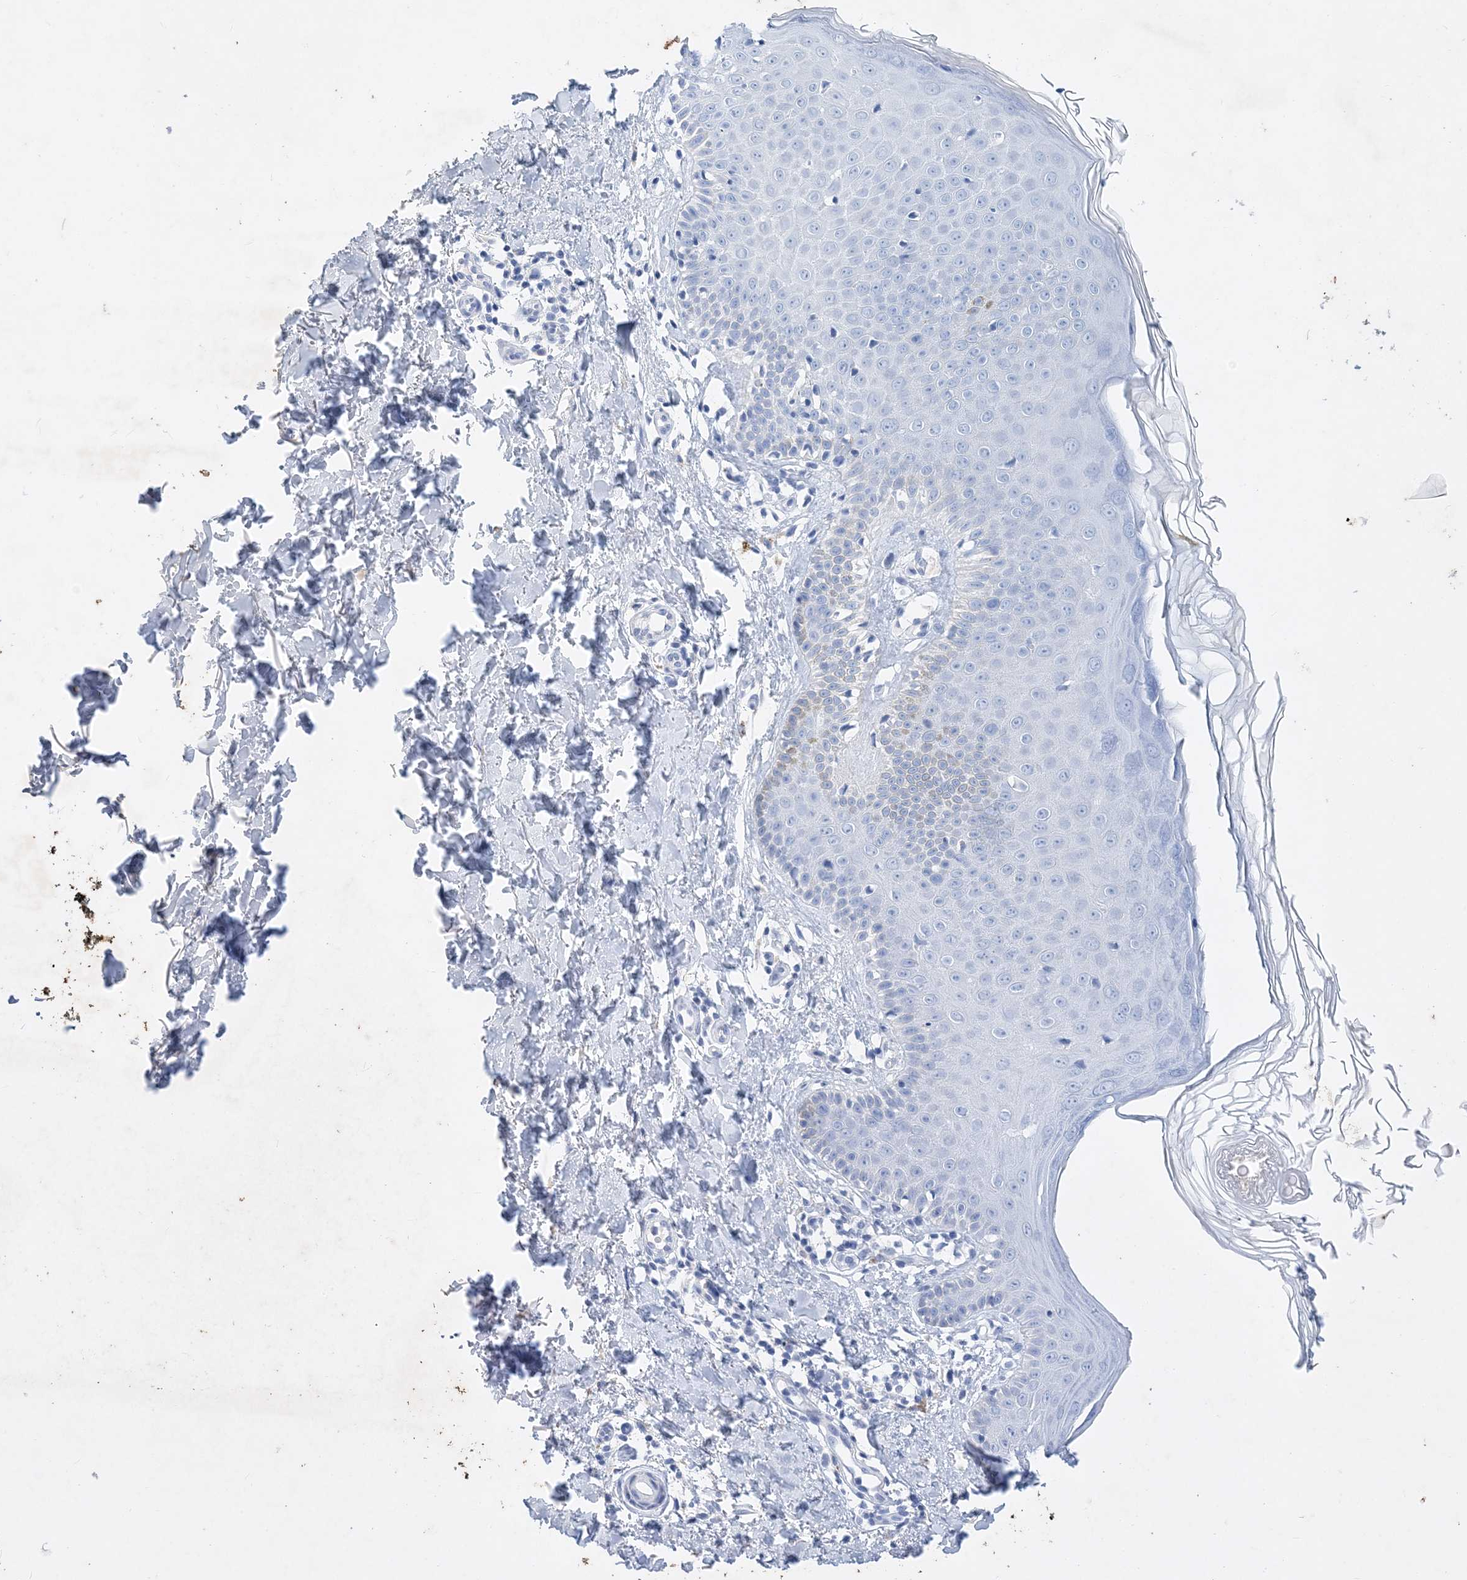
{"staining": {"intensity": "negative", "quantity": "none", "location": "none"}, "tissue": "skin", "cell_type": "Fibroblasts", "image_type": "normal", "snomed": [{"axis": "morphology", "description": "Normal tissue, NOS"}, {"axis": "topography", "description": "Skin"}], "caption": "Immunohistochemistry (IHC) of unremarkable human skin displays no expression in fibroblasts.", "gene": "COPS8", "patient": {"sex": "male", "age": 52}}